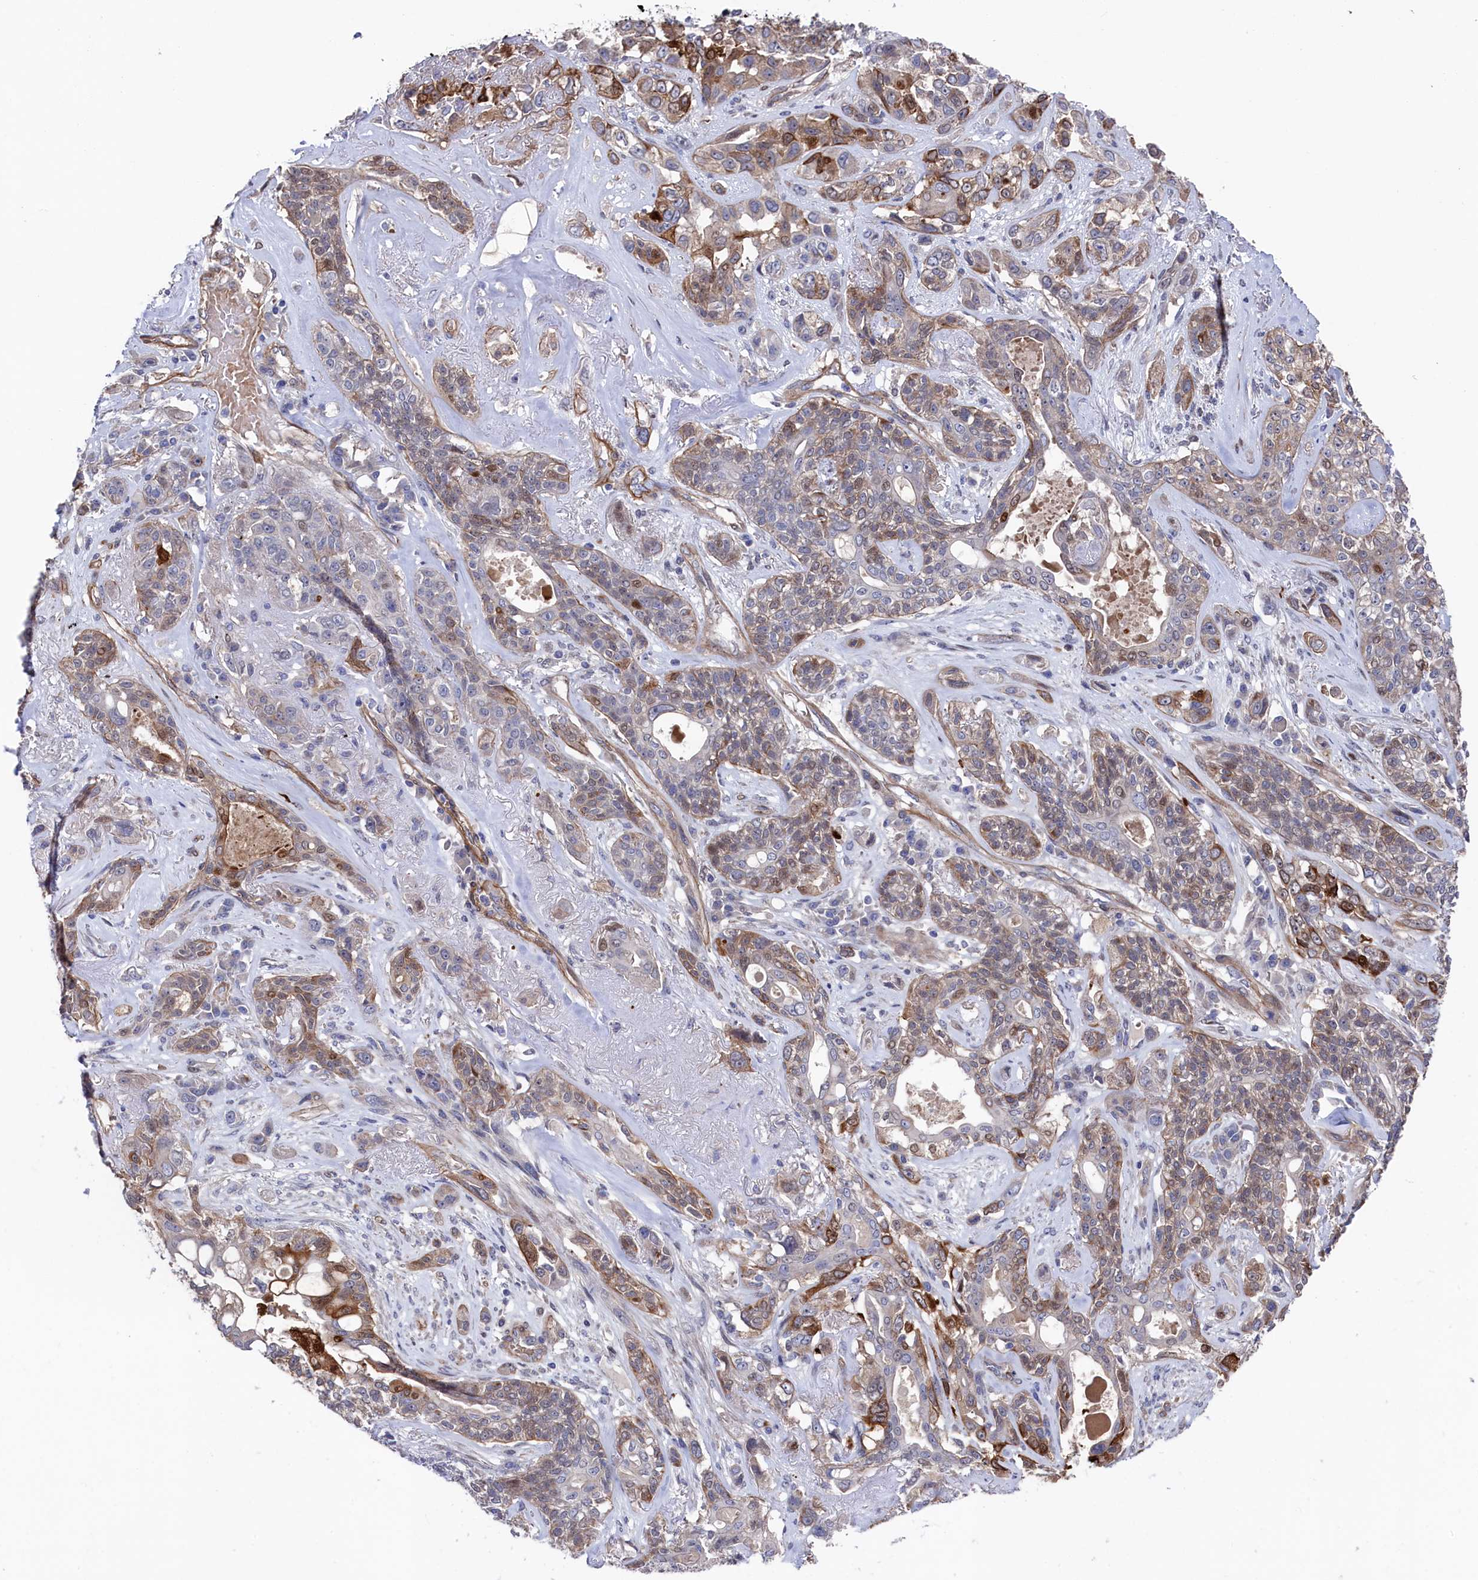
{"staining": {"intensity": "moderate", "quantity": "25%-75%", "location": "cytoplasmic/membranous"}, "tissue": "lung cancer", "cell_type": "Tumor cells", "image_type": "cancer", "snomed": [{"axis": "morphology", "description": "Squamous cell carcinoma, NOS"}, {"axis": "topography", "description": "Lung"}], "caption": "A micrograph of human squamous cell carcinoma (lung) stained for a protein displays moderate cytoplasmic/membranous brown staining in tumor cells.", "gene": "ZNF891", "patient": {"sex": "female", "age": 70}}